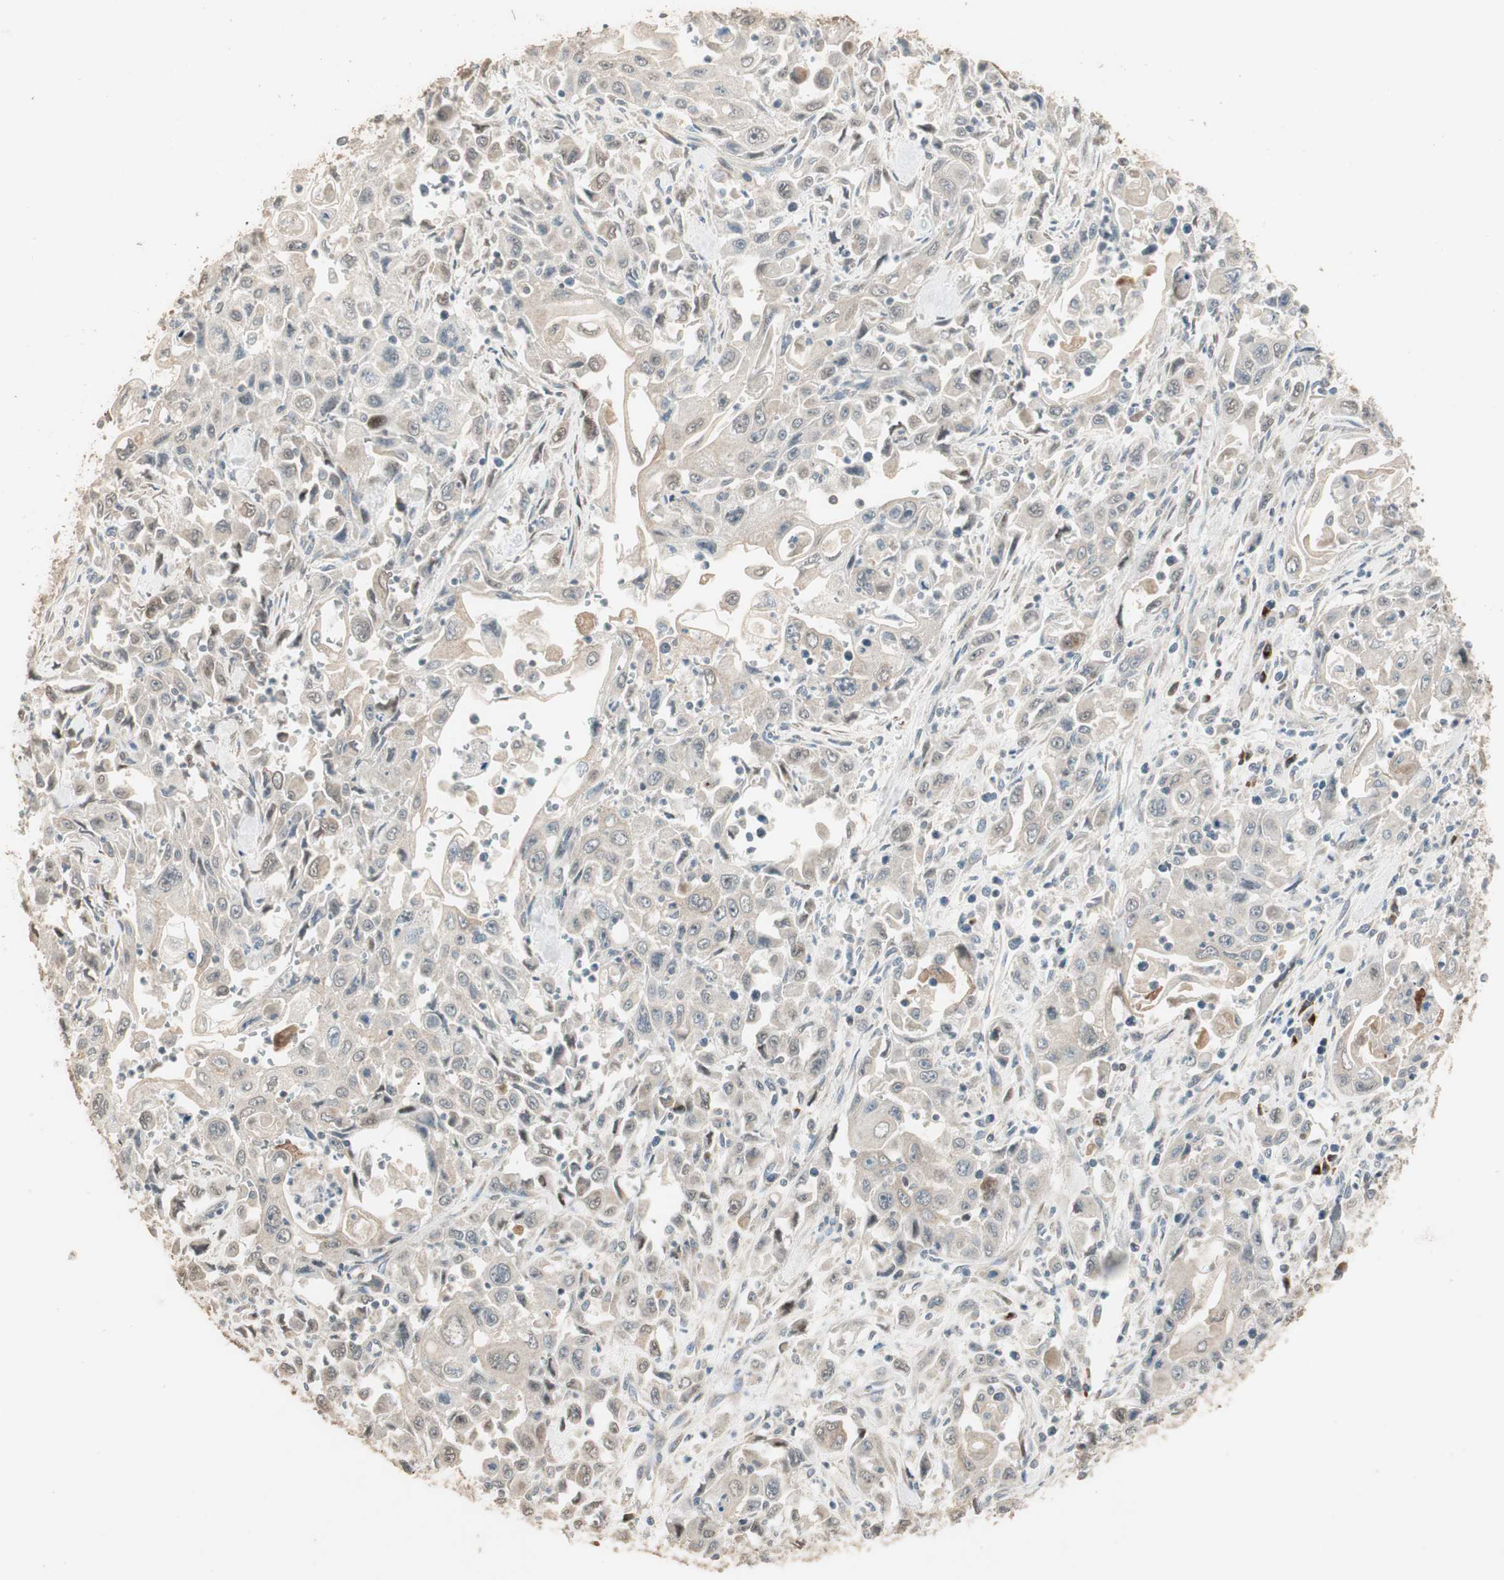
{"staining": {"intensity": "weak", "quantity": ">75%", "location": "cytoplasmic/membranous"}, "tissue": "pancreatic cancer", "cell_type": "Tumor cells", "image_type": "cancer", "snomed": [{"axis": "morphology", "description": "Adenocarcinoma, NOS"}, {"axis": "topography", "description": "Pancreas"}], "caption": "High-power microscopy captured an immunohistochemistry (IHC) micrograph of pancreatic cancer, revealing weak cytoplasmic/membranous positivity in about >75% of tumor cells.", "gene": "RARRES1", "patient": {"sex": "male", "age": 70}}